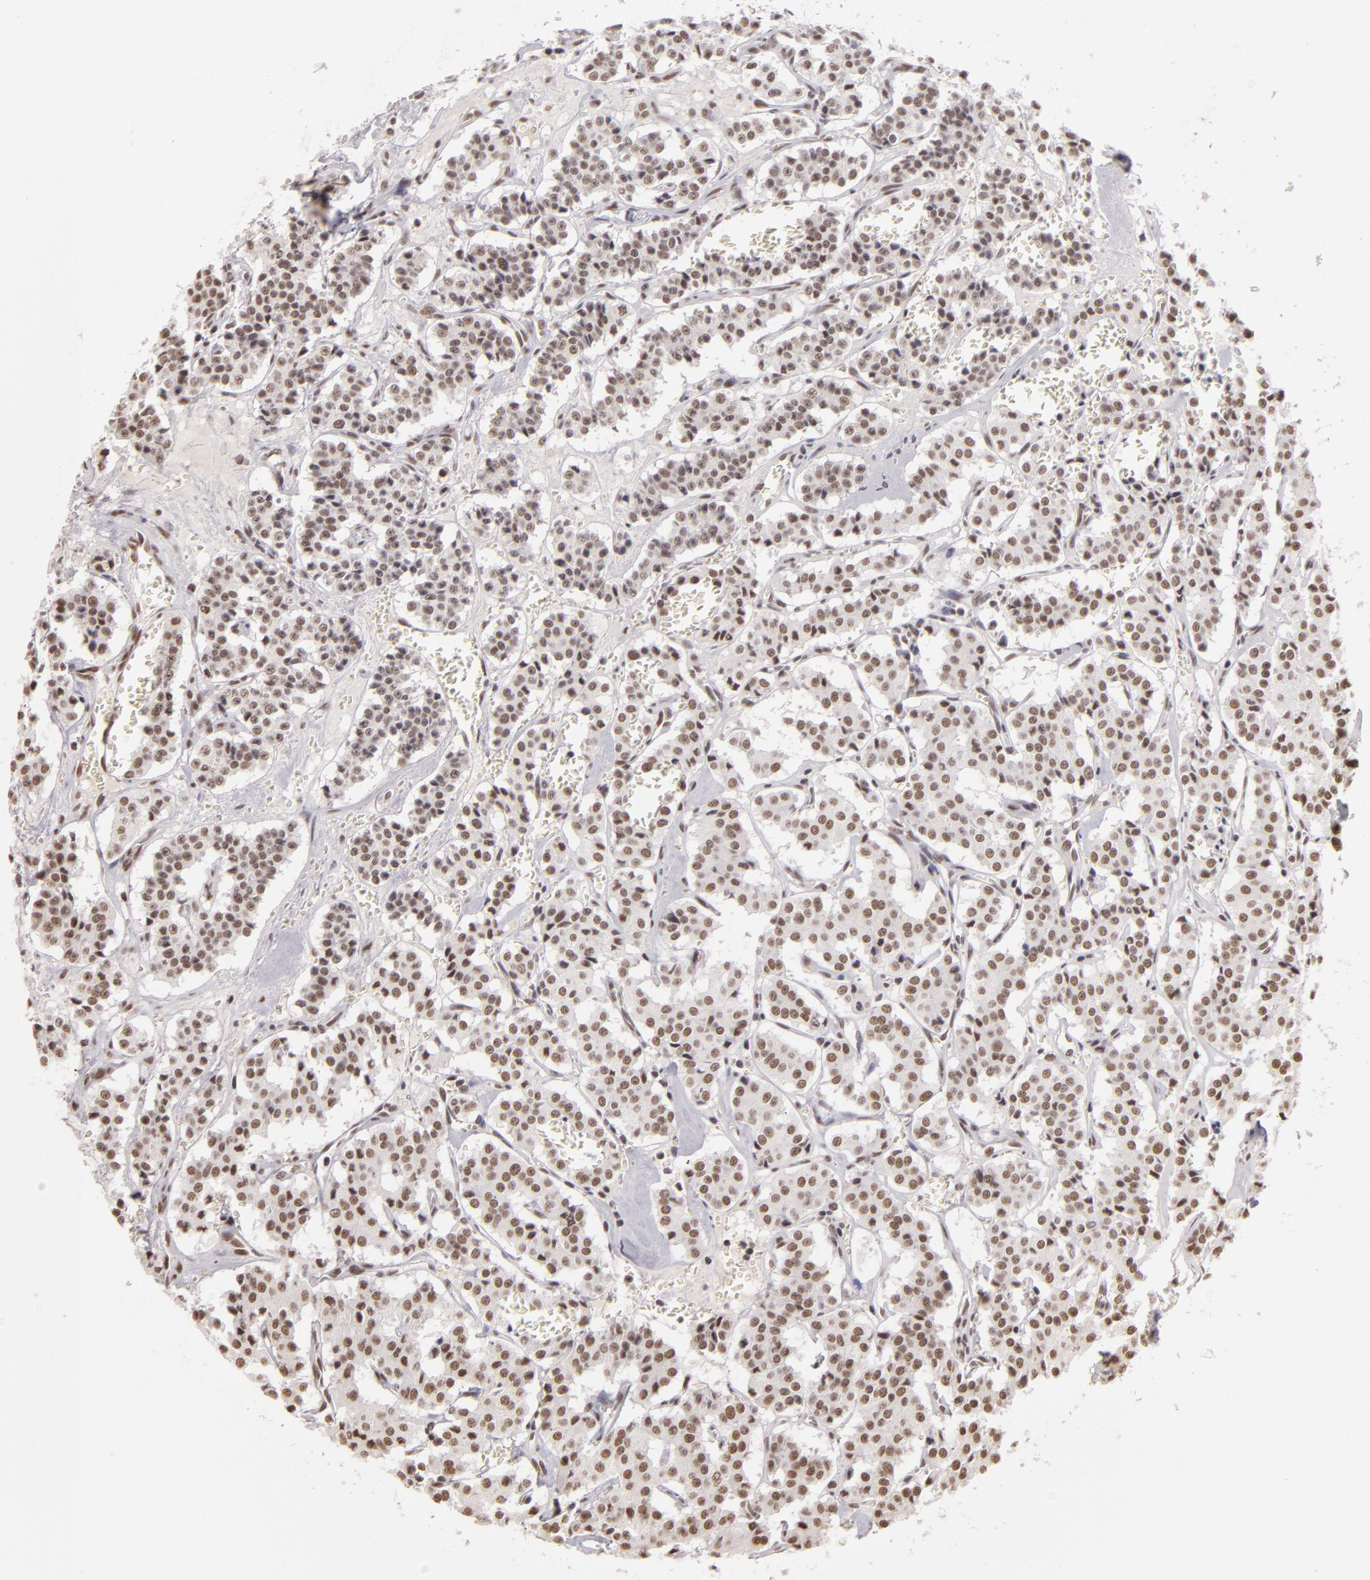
{"staining": {"intensity": "moderate", "quantity": ">75%", "location": "nuclear"}, "tissue": "carcinoid", "cell_type": "Tumor cells", "image_type": "cancer", "snomed": [{"axis": "morphology", "description": "Carcinoid, malignant, NOS"}, {"axis": "topography", "description": "Bronchus"}], "caption": "Carcinoid stained with a protein marker demonstrates moderate staining in tumor cells.", "gene": "INTS6", "patient": {"sex": "male", "age": 55}}